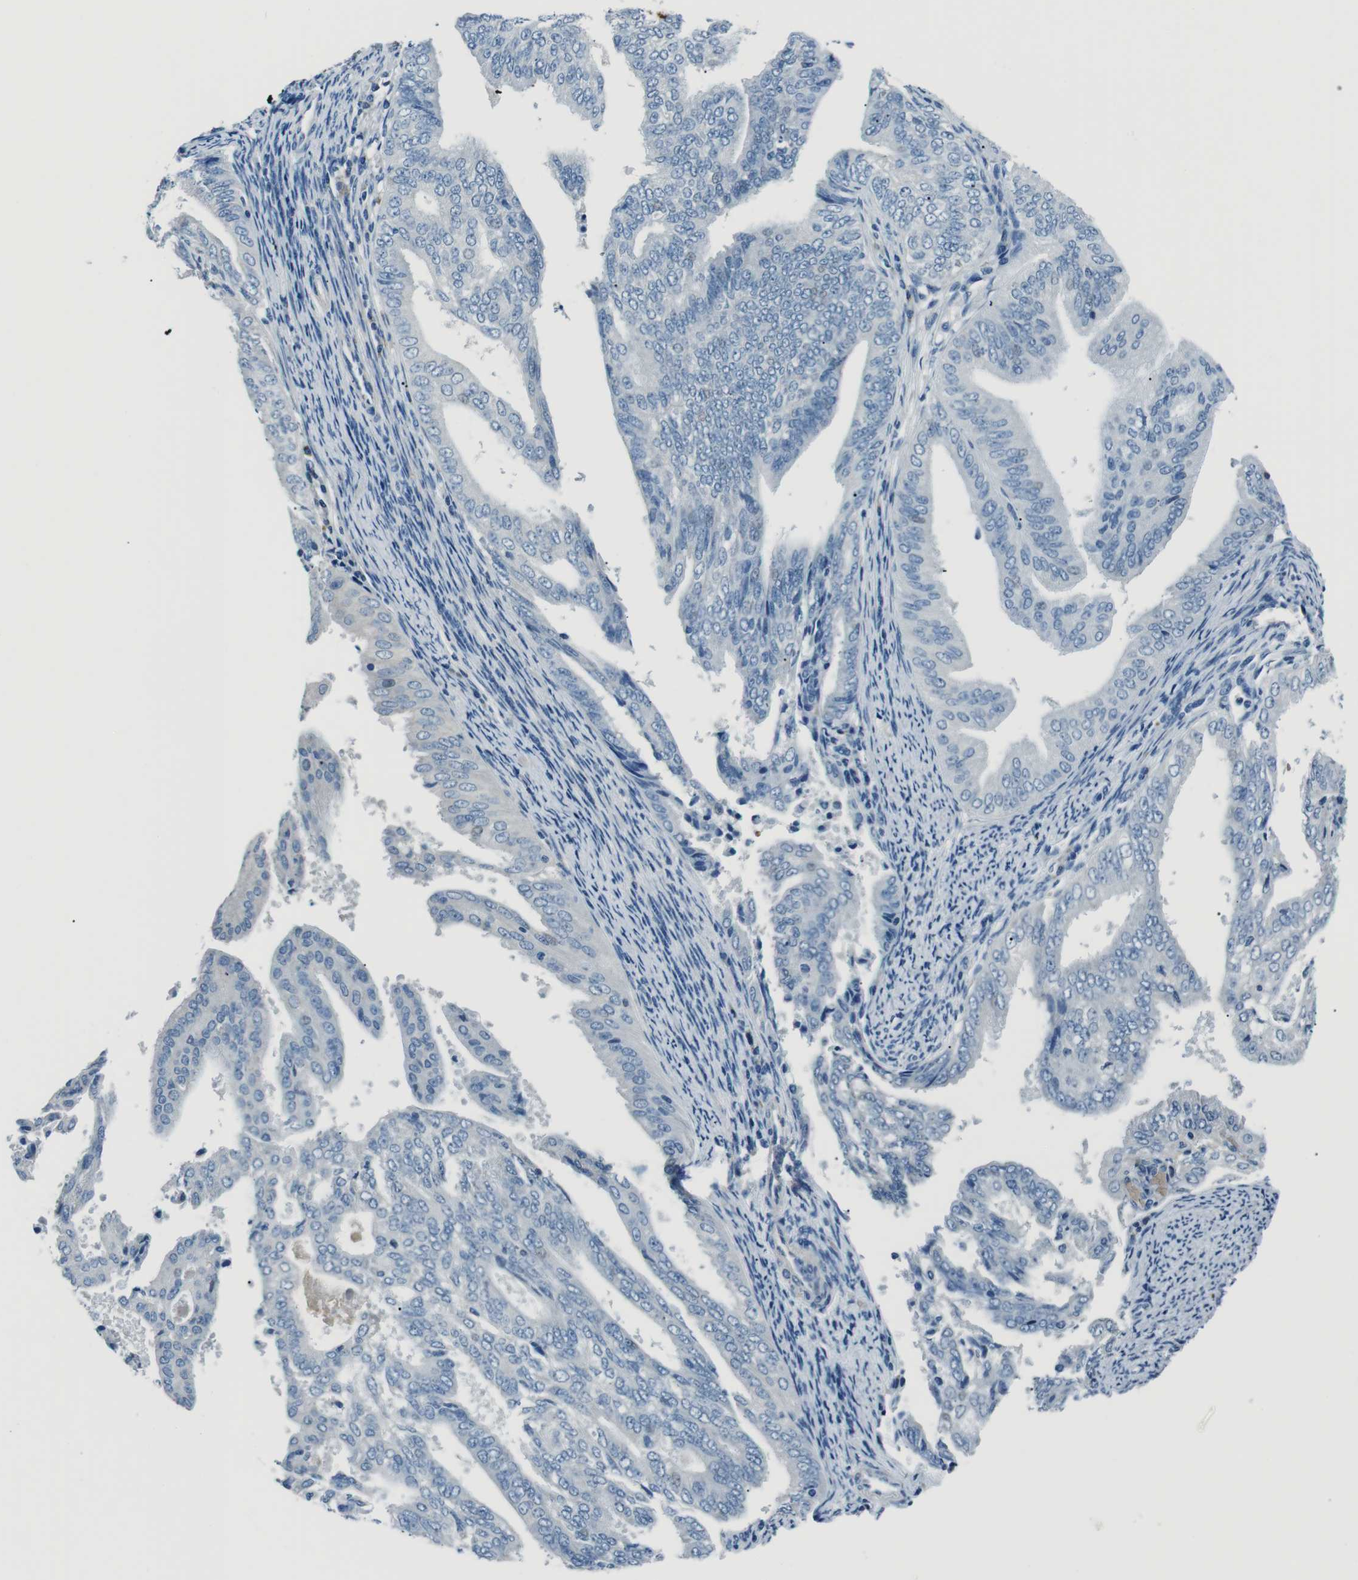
{"staining": {"intensity": "negative", "quantity": "none", "location": "none"}, "tissue": "endometrial cancer", "cell_type": "Tumor cells", "image_type": "cancer", "snomed": [{"axis": "morphology", "description": "Adenocarcinoma, NOS"}, {"axis": "topography", "description": "Endometrium"}], "caption": "A high-resolution photomicrograph shows IHC staining of endometrial cancer (adenocarcinoma), which exhibits no significant expression in tumor cells.", "gene": "ST6GAL1", "patient": {"sex": "female", "age": 58}}